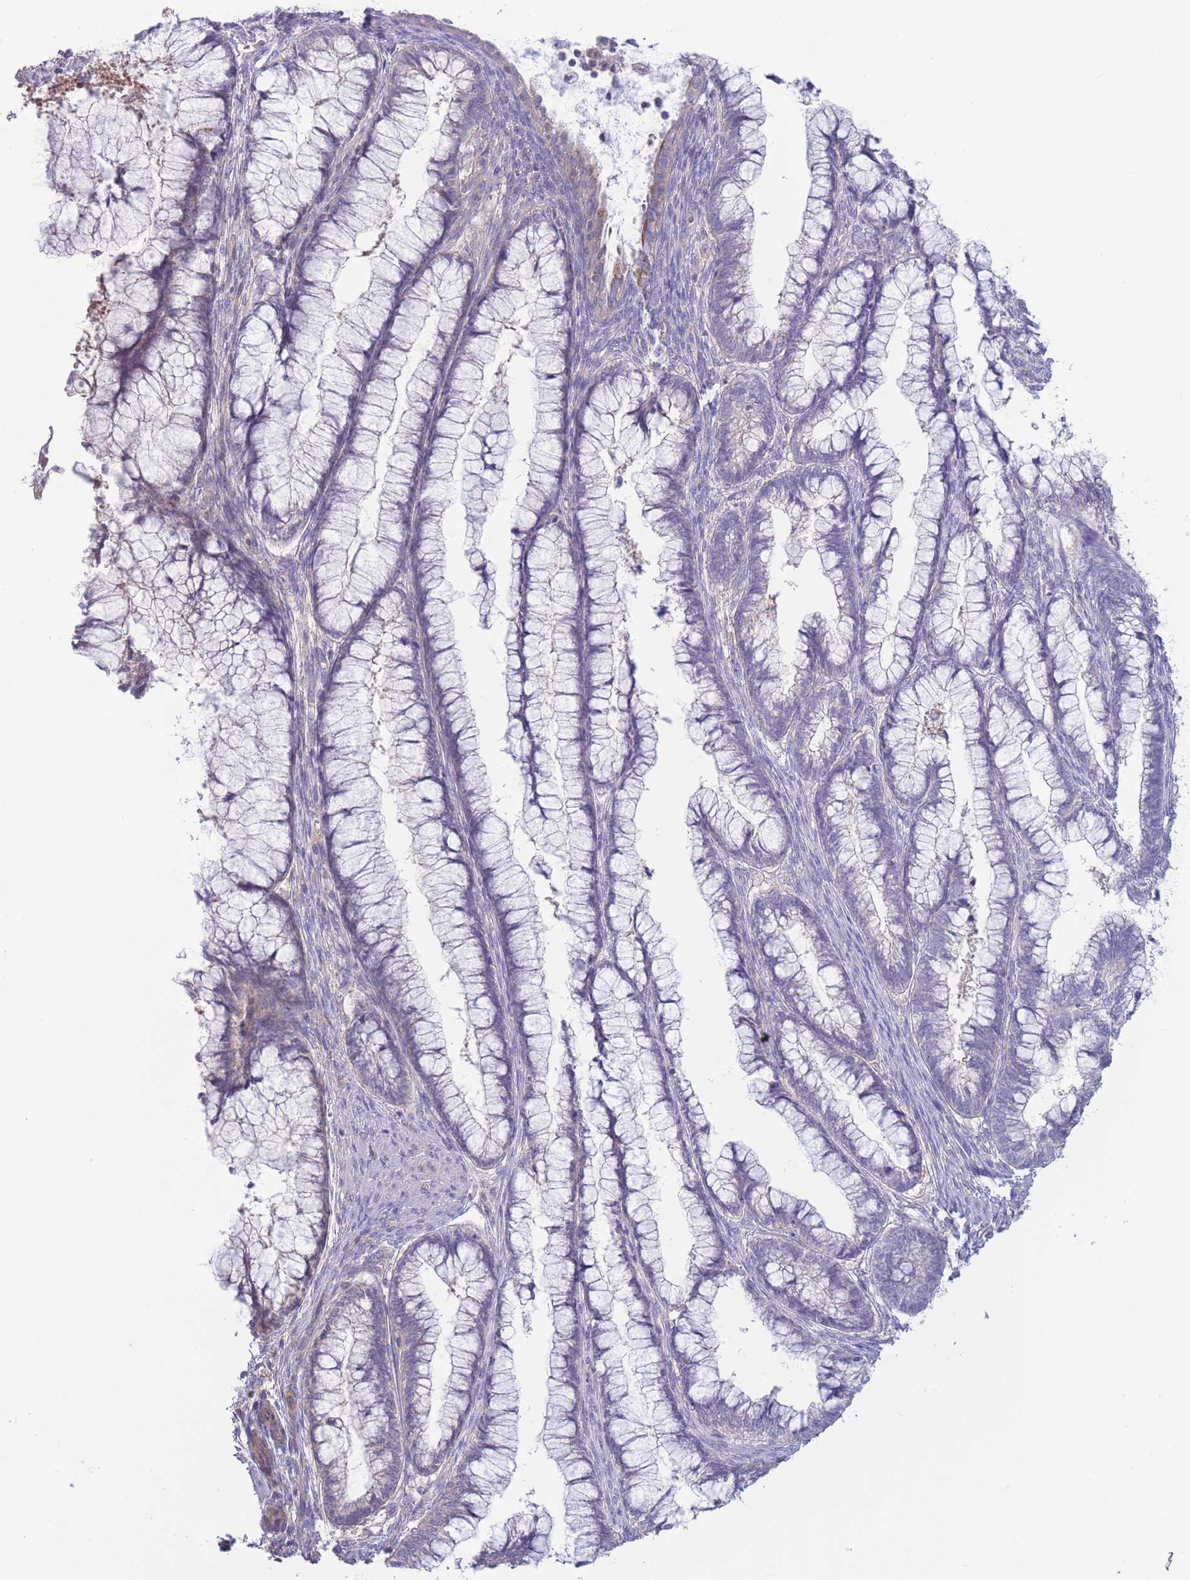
{"staining": {"intensity": "negative", "quantity": "none", "location": "none"}, "tissue": "cervical cancer", "cell_type": "Tumor cells", "image_type": "cancer", "snomed": [{"axis": "morphology", "description": "Adenocarcinoma, NOS"}, {"axis": "topography", "description": "Cervix"}], "caption": "Image shows no protein expression in tumor cells of cervical adenocarcinoma tissue.", "gene": "ALS2CL", "patient": {"sex": "female", "age": 44}}